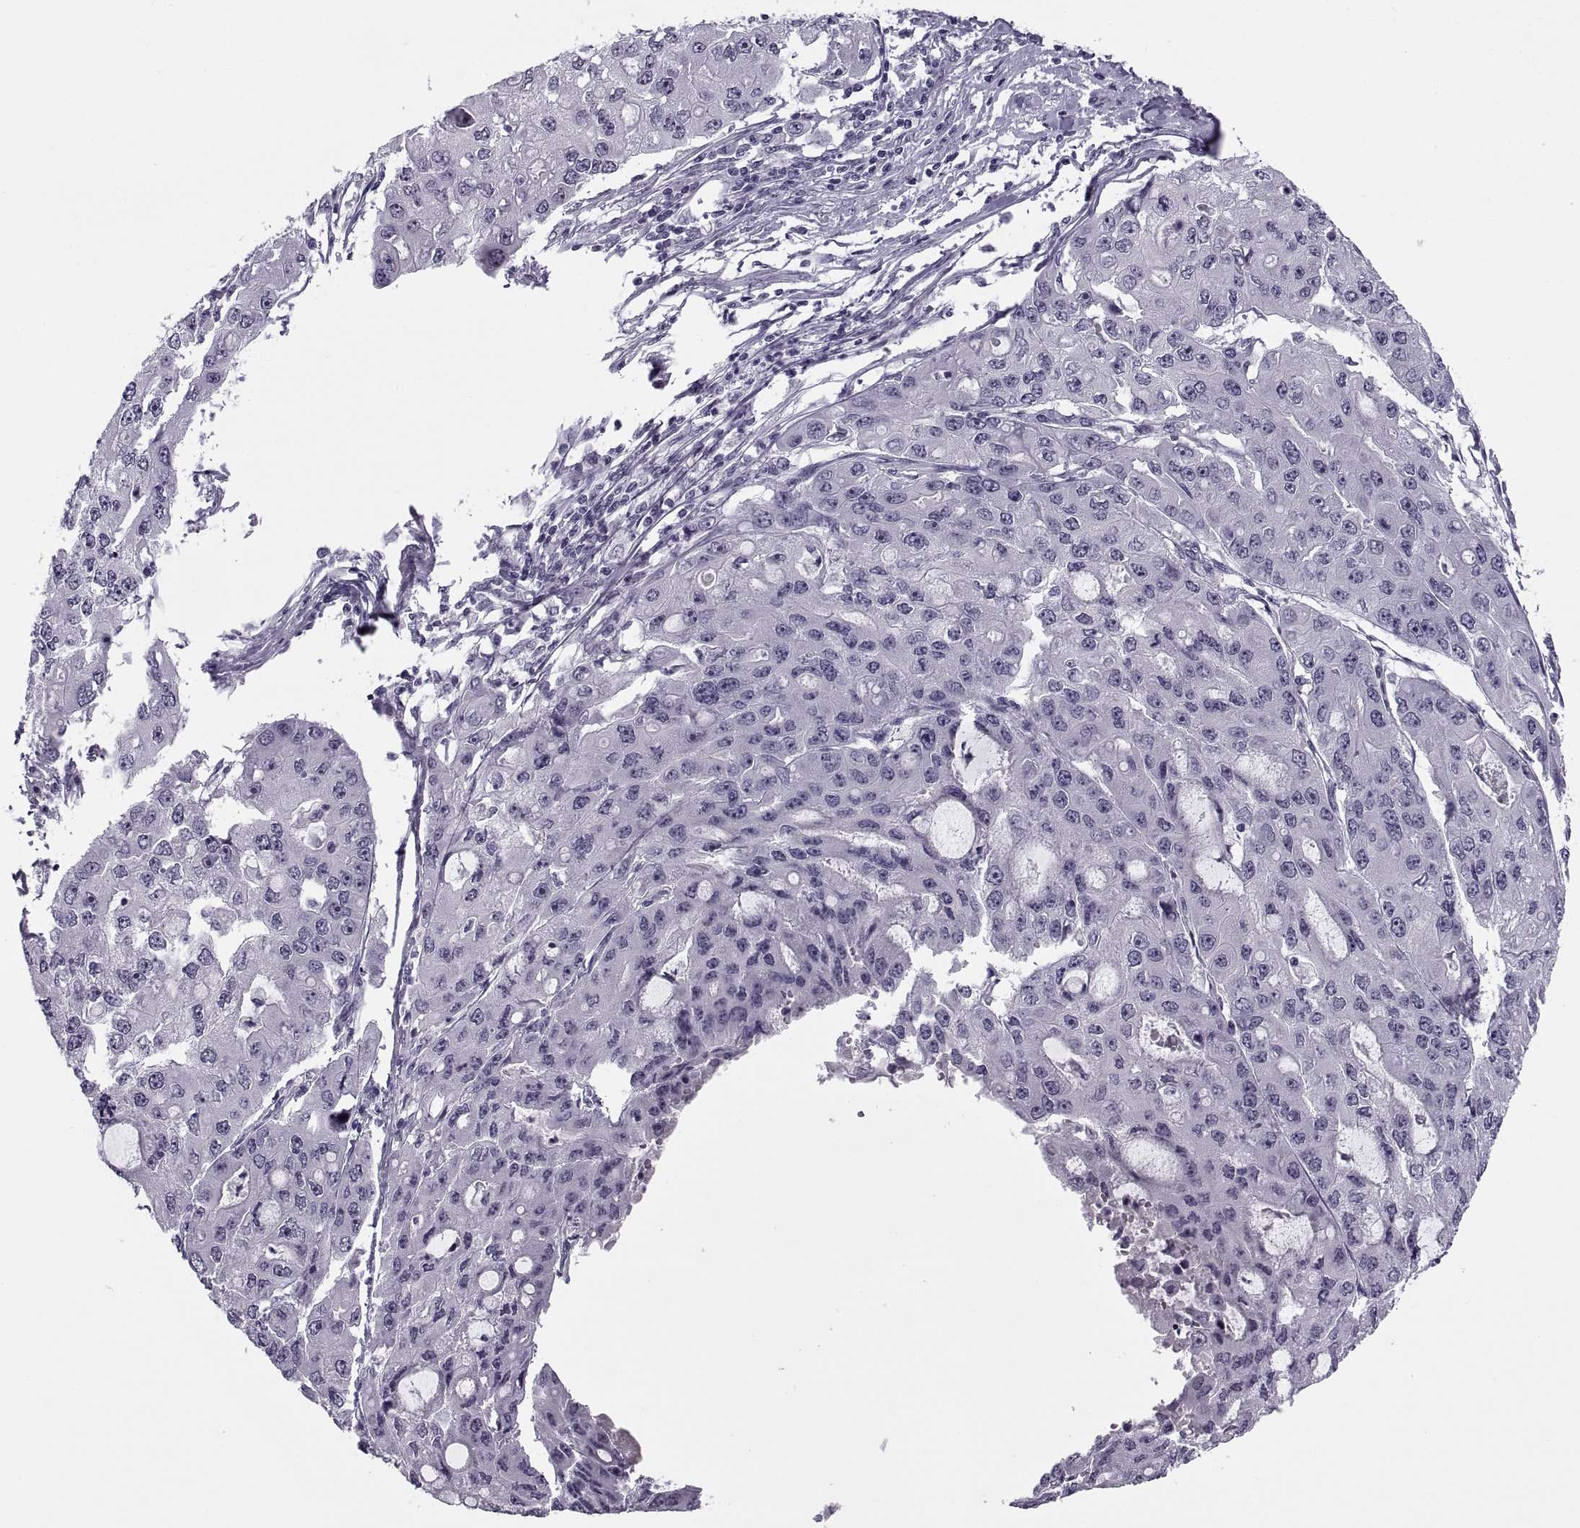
{"staining": {"intensity": "negative", "quantity": "none", "location": "none"}, "tissue": "ovarian cancer", "cell_type": "Tumor cells", "image_type": "cancer", "snomed": [{"axis": "morphology", "description": "Cystadenocarcinoma, serous, NOS"}, {"axis": "topography", "description": "Ovary"}], "caption": "This micrograph is of ovarian serous cystadenocarcinoma stained with immunohistochemistry to label a protein in brown with the nuclei are counter-stained blue. There is no staining in tumor cells.", "gene": "TBC1D3G", "patient": {"sex": "female", "age": 56}}